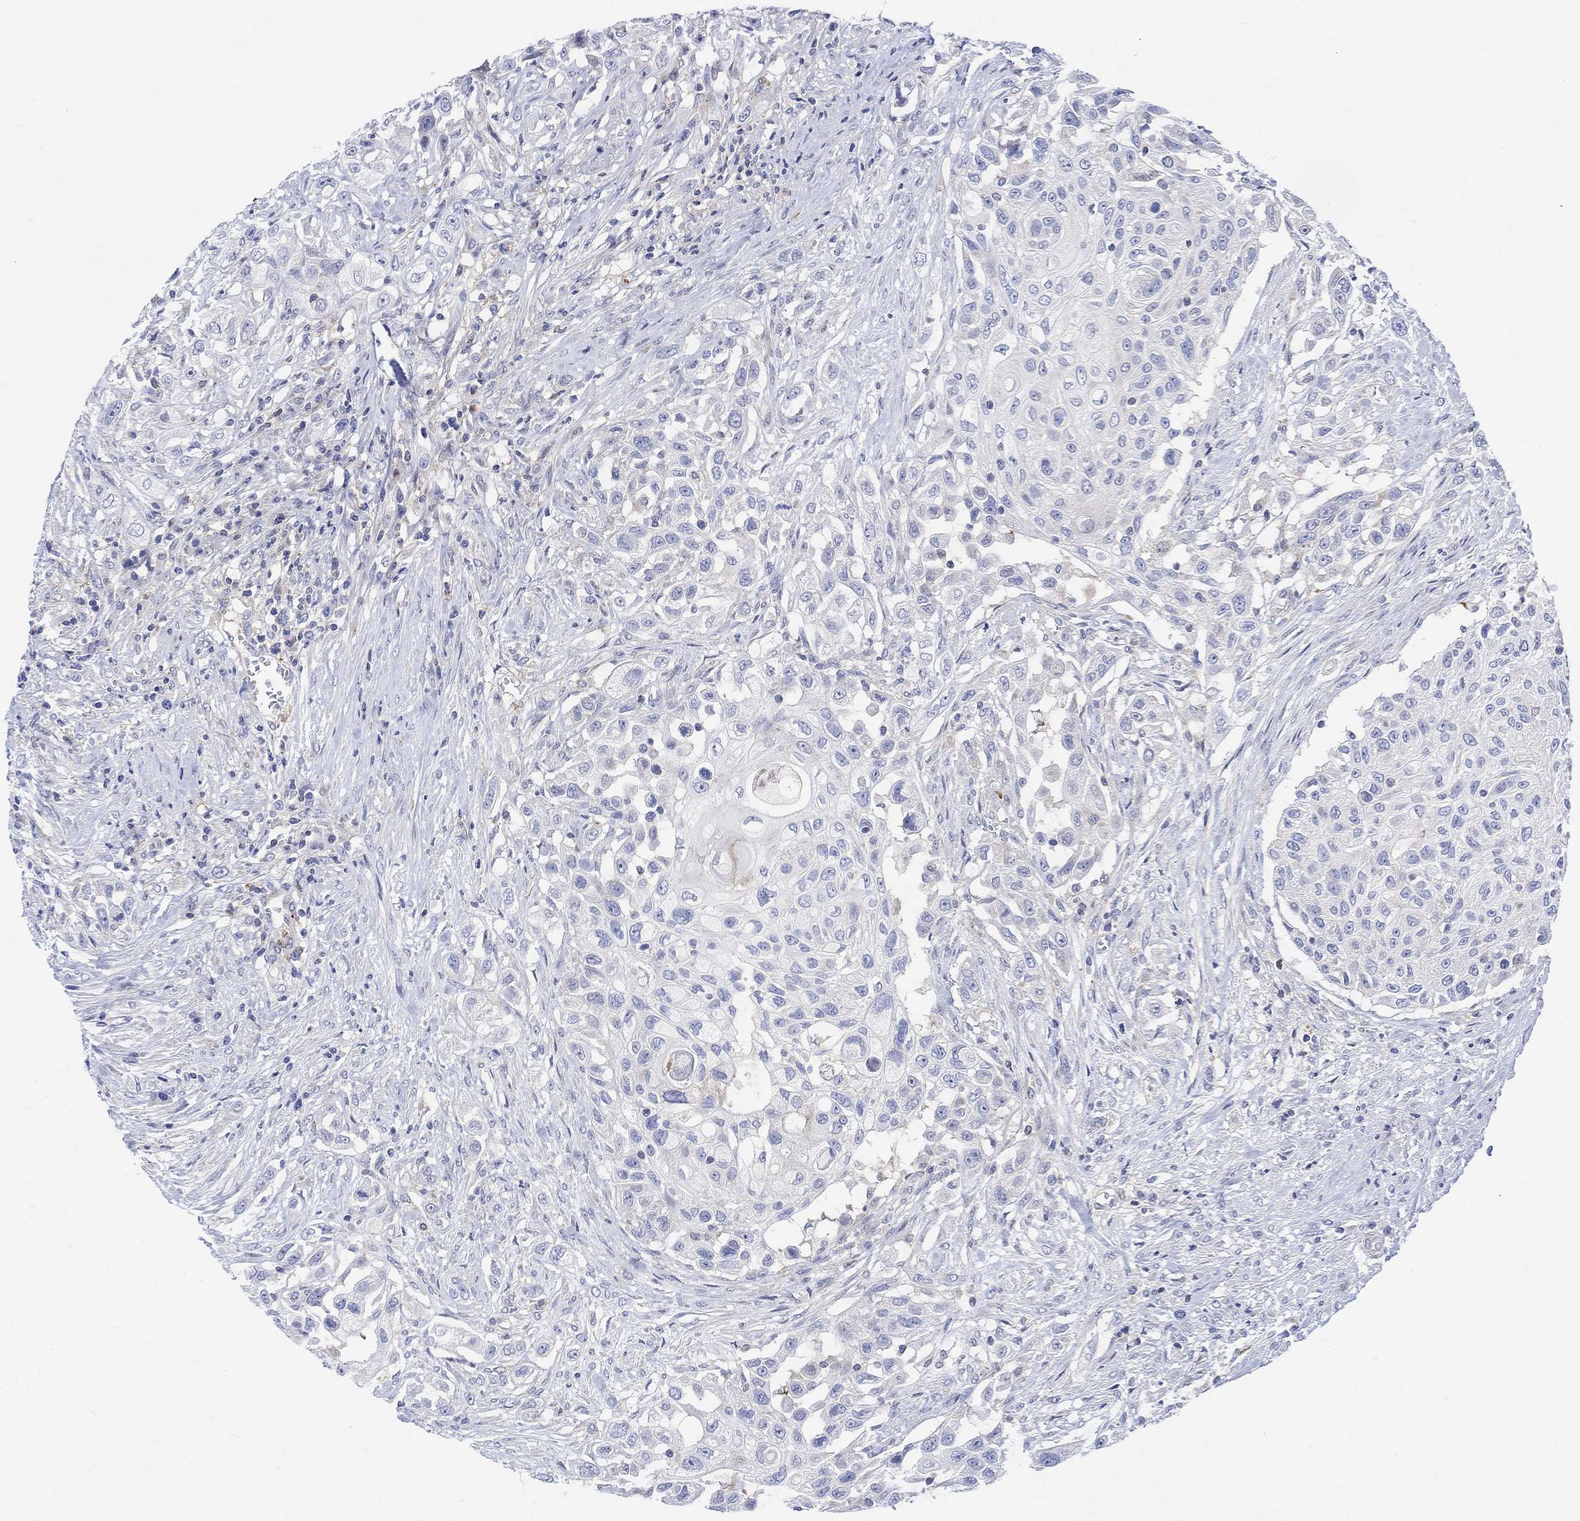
{"staining": {"intensity": "negative", "quantity": "none", "location": "none"}, "tissue": "urothelial cancer", "cell_type": "Tumor cells", "image_type": "cancer", "snomed": [{"axis": "morphology", "description": "Urothelial carcinoma, High grade"}, {"axis": "topography", "description": "Urinary bladder"}], "caption": "Histopathology image shows no protein positivity in tumor cells of urothelial carcinoma (high-grade) tissue.", "gene": "ARSK", "patient": {"sex": "female", "age": 56}}